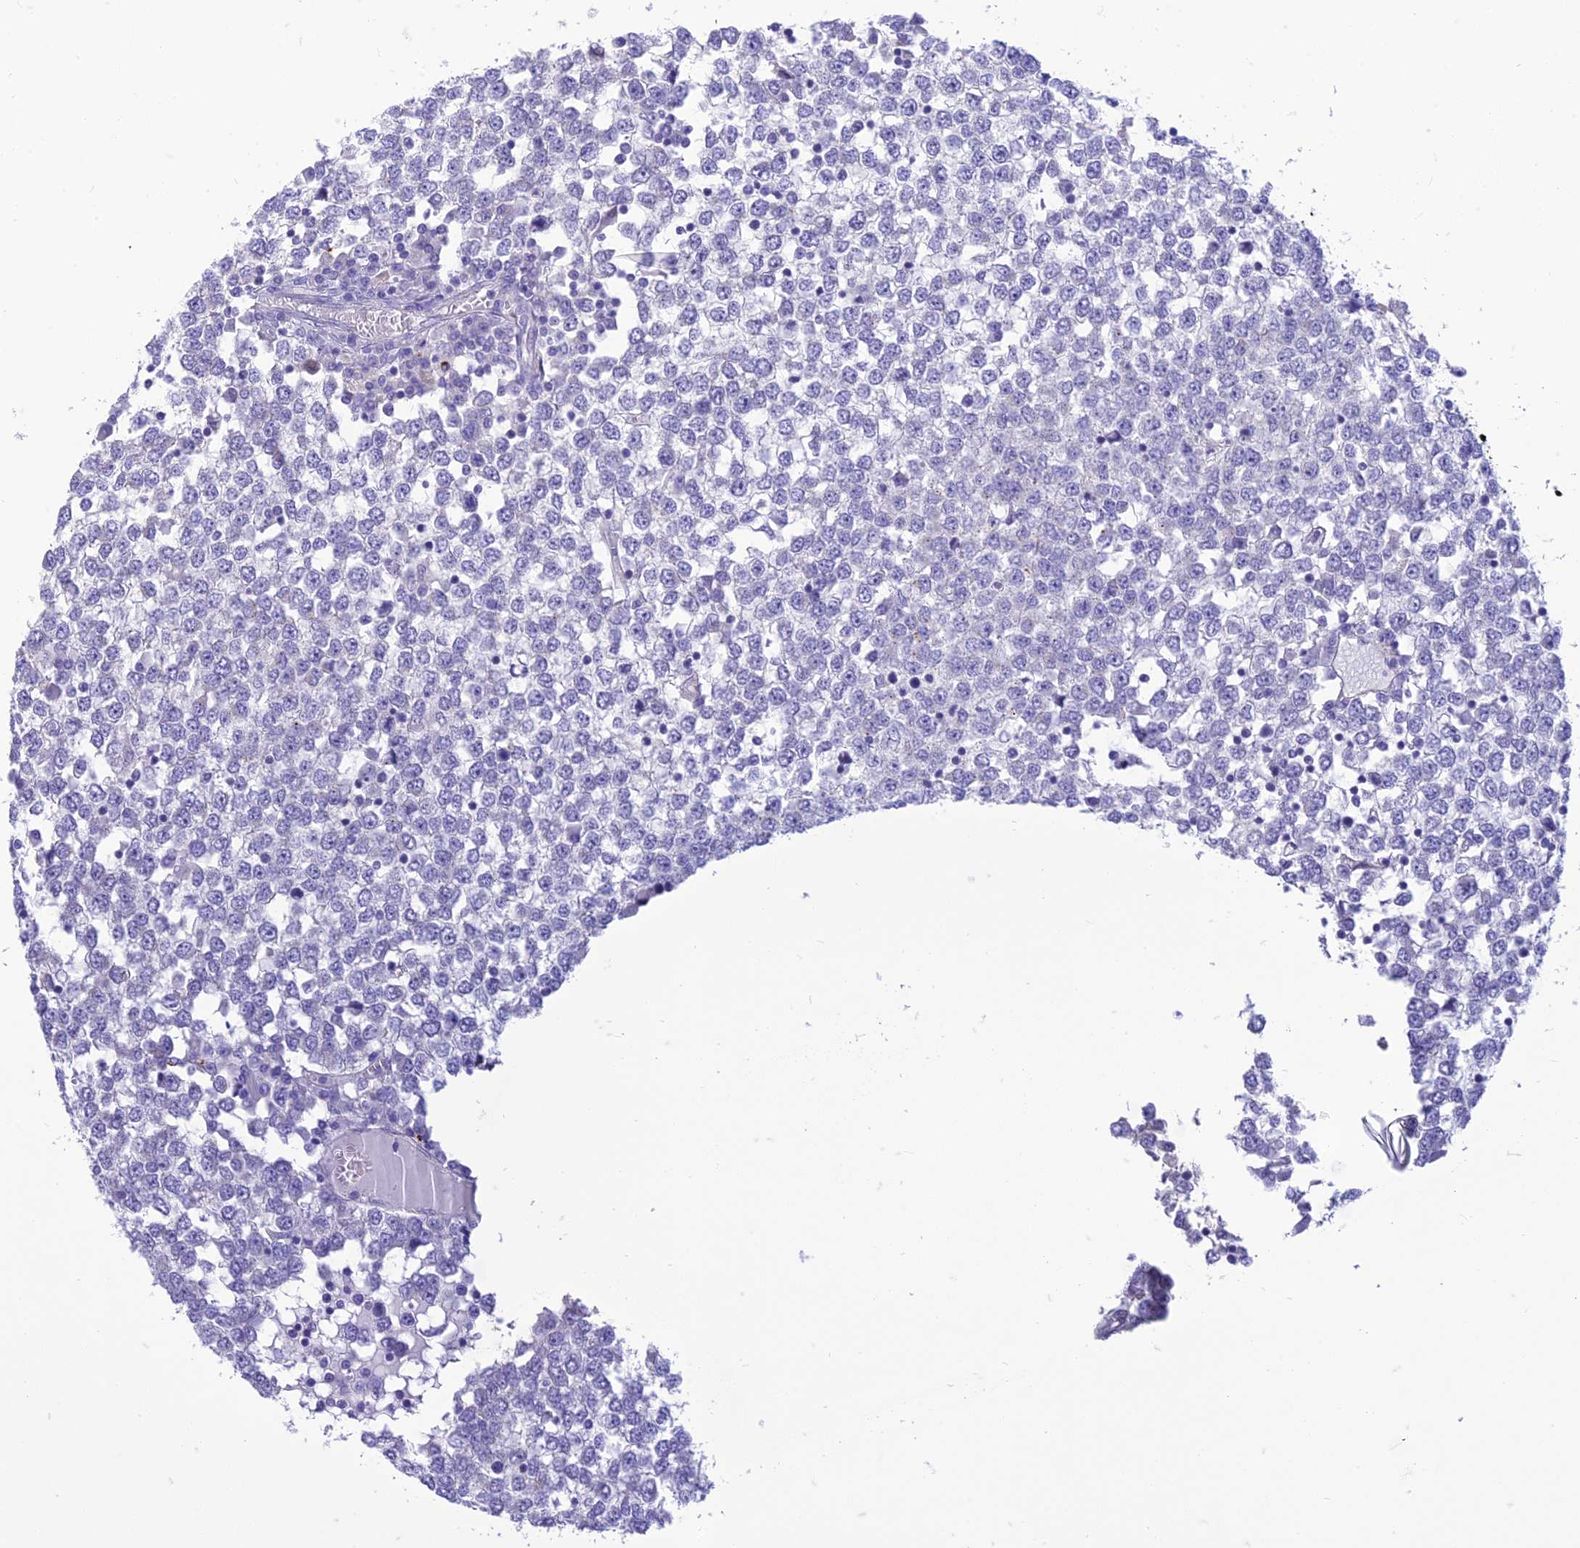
{"staining": {"intensity": "negative", "quantity": "none", "location": "none"}, "tissue": "testis cancer", "cell_type": "Tumor cells", "image_type": "cancer", "snomed": [{"axis": "morphology", "description": "Seminoma, NOS"}, {"axis": "topography", "description": "Testis"}], "caption": "This is an immunohistochemistry (IHC) photomicrograph of testis seminoma. There is no positivity in tumor cells.", "gene": "DHDH", "patient": {"sex": "male", "age": 65}}